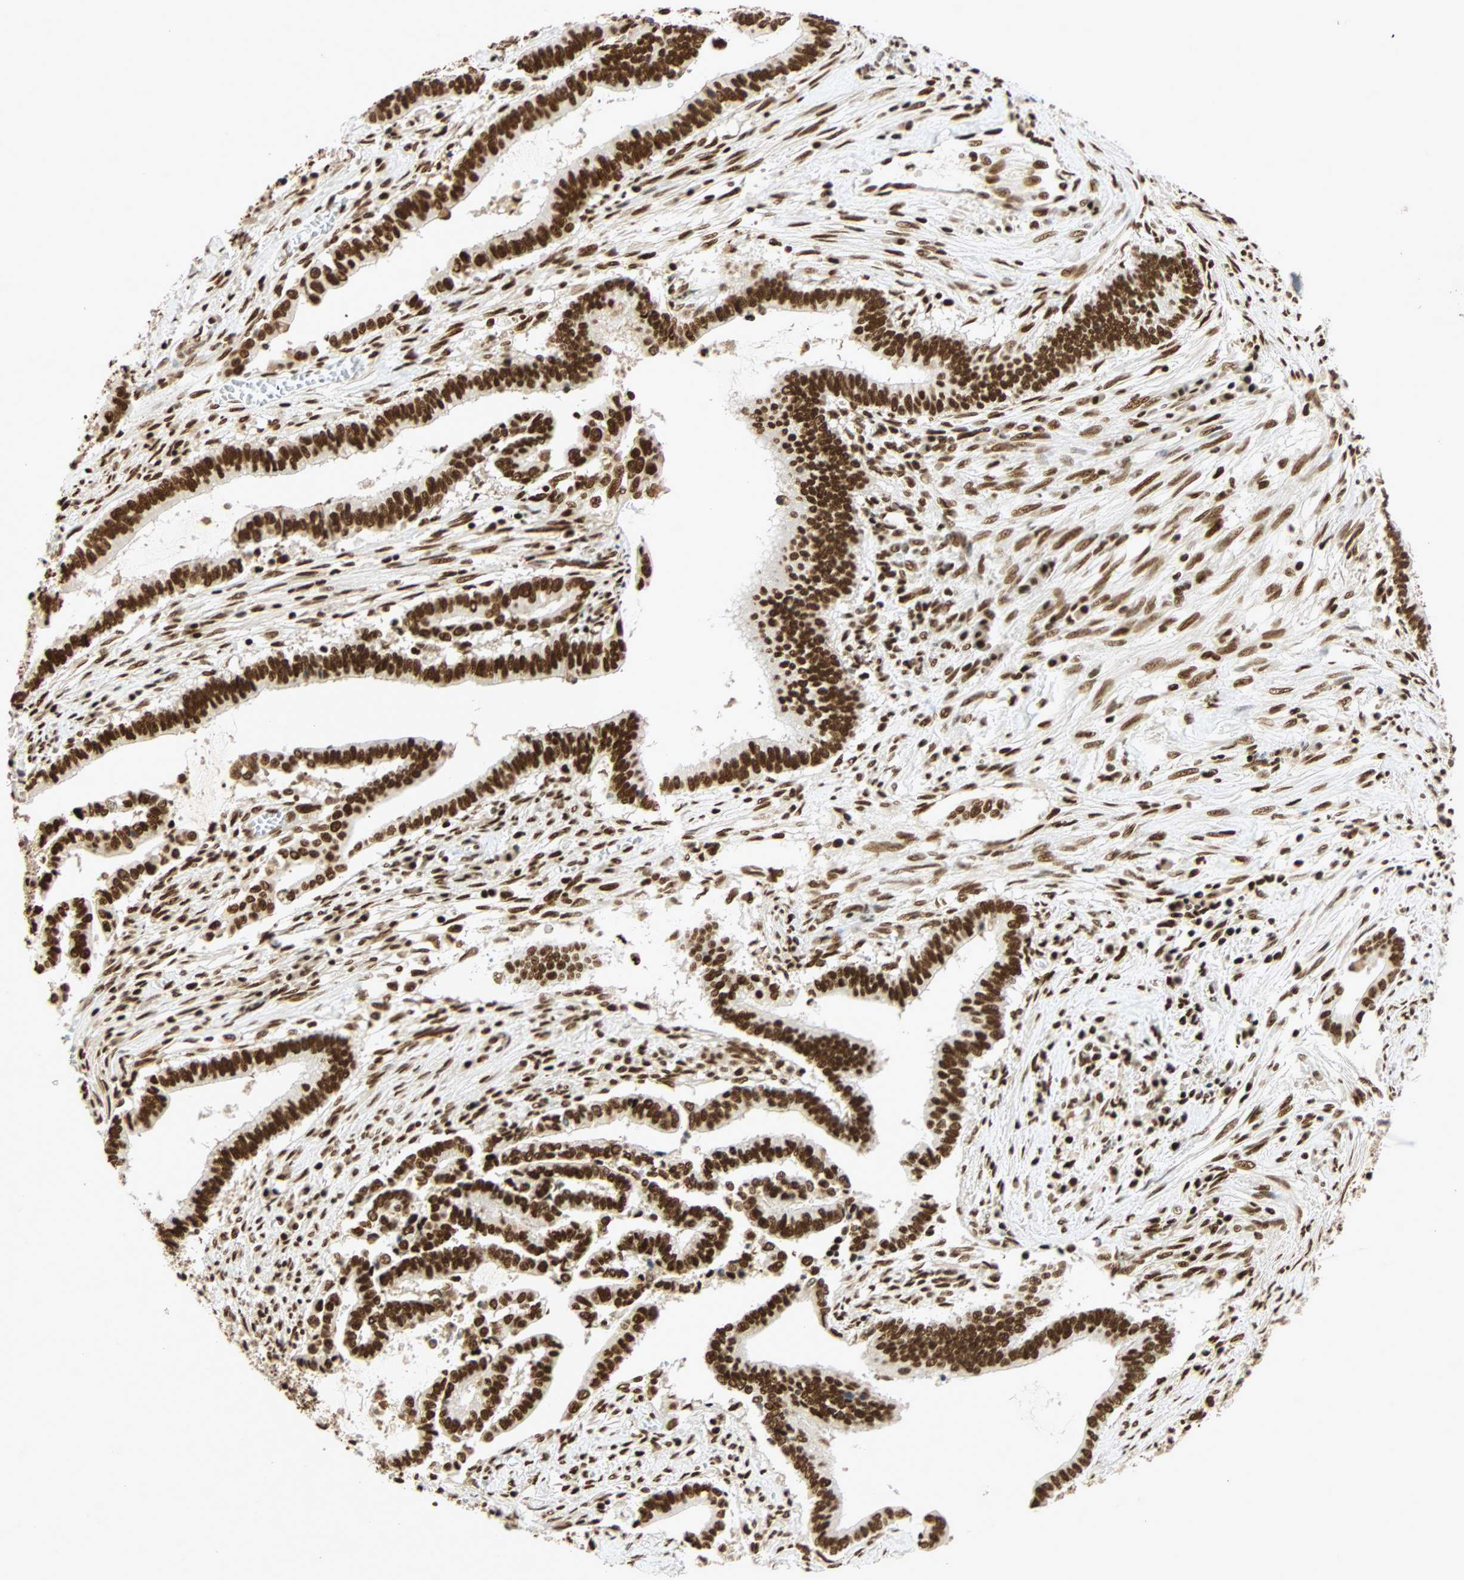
{"staining": {"intensity": "strong", "quantity": ">75%", "location": "nuclear"}, "tissue": "cervical cancer", "cell_type": "Tumor cells", "image_type": "cancer", "snomed": [{"axis": "morphology", "description": "Adenocarcinoma, NOS"}, {"axis": "topography", "description": "Cervix"}], "caption": "Human adenocarcinoma (cervical) stained with a brown dye displays strong nuclear positive positivity in approximately >75% of tumor cells.", "gene": "CDK12", "patient": {"sex": "female", "age": 44}}